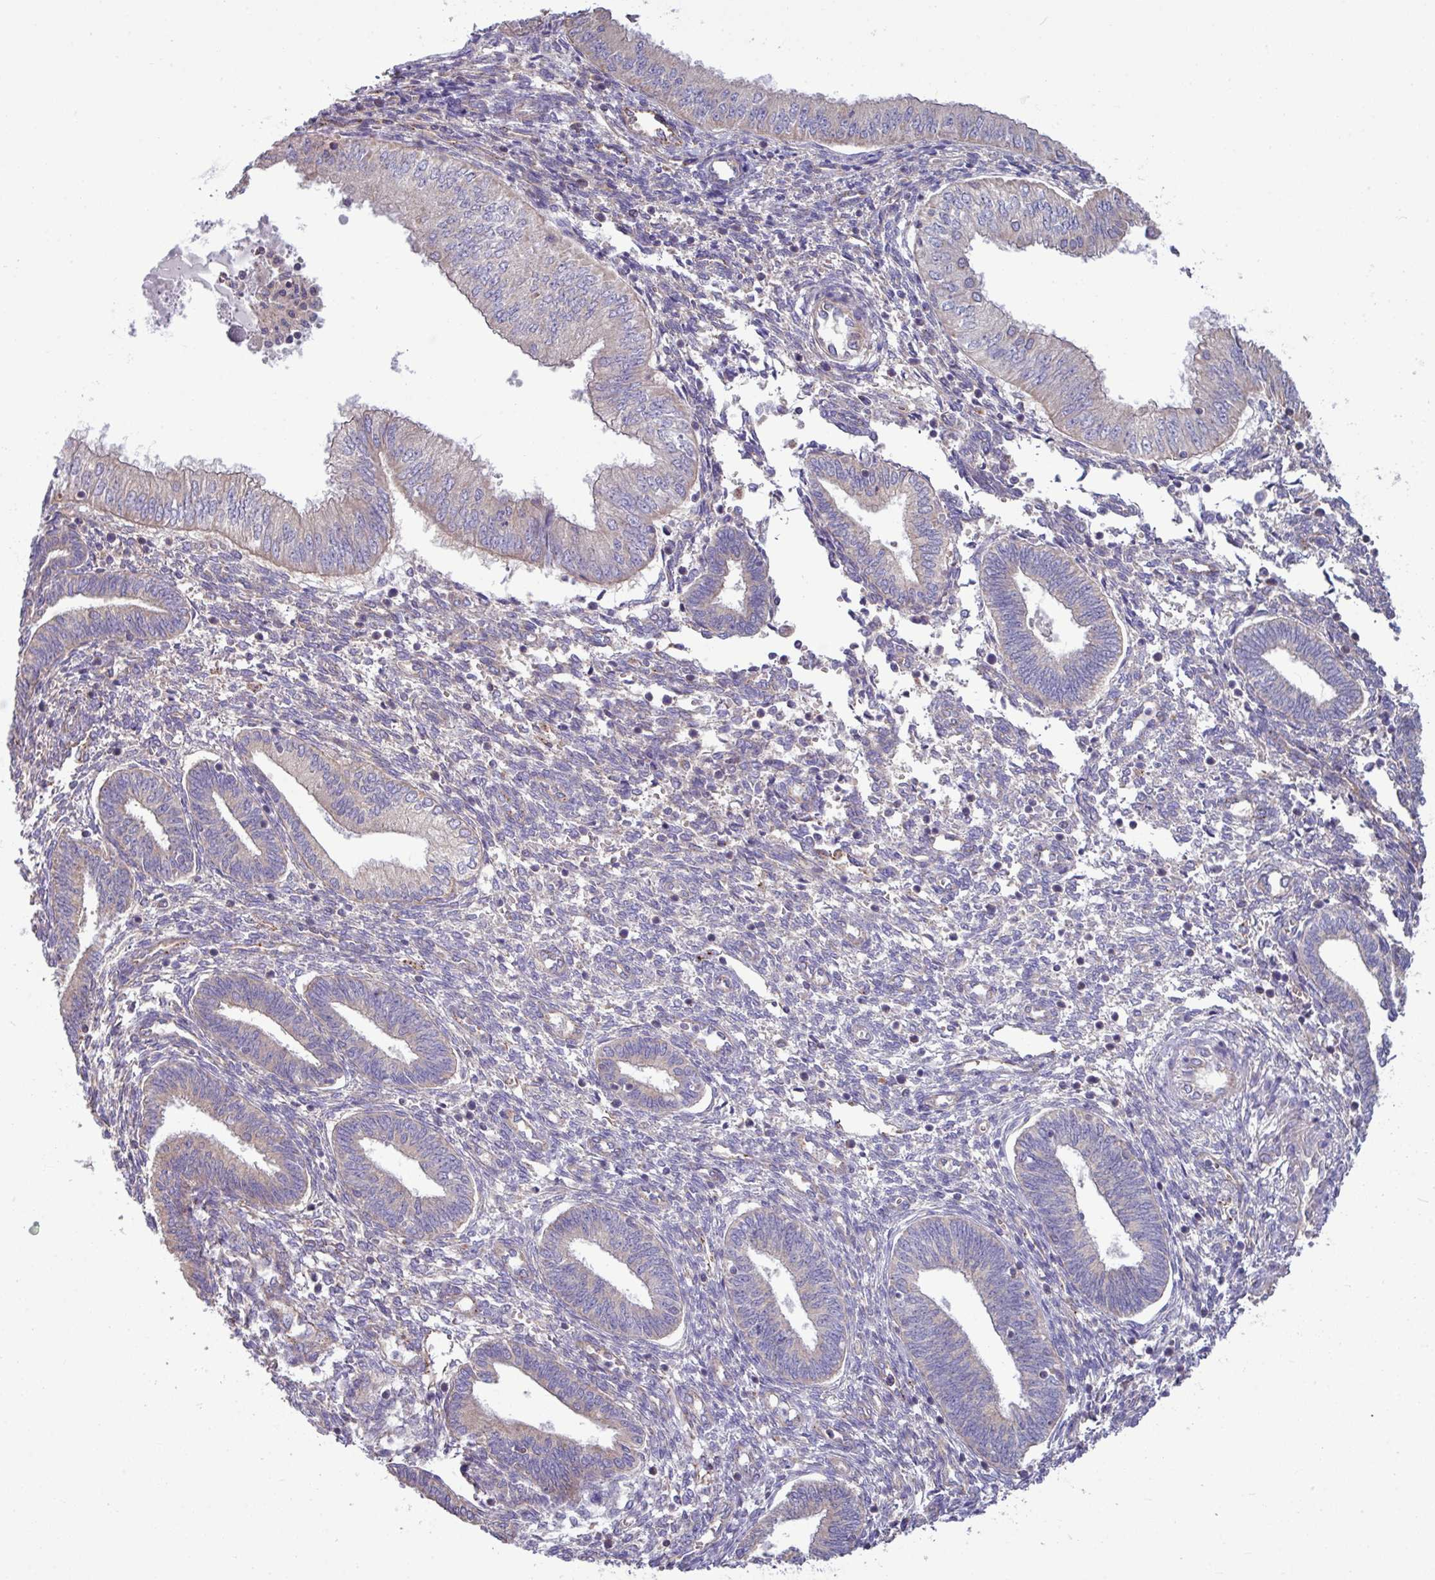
{"staining": {"intensity": "weak", "quantity": "<25%", "location": "cytoplasmic/membranous"}, "tissue": "endometrial cancer", "cell_type": "Tumor cells", "image_type": "cancer", "snomed": [{"axis": "morphology", "description": "Normal tissue, NOS"}, {"axis": "morphology", "description": "Adenocarcinoma, NOS"}, {"axis": "topography", "description": "Endometrium"}], "caption": "Tumor cells show no significant protein positivity in endometrial adenocarcinoma. Brightfield microscopy of immunohistochemistry stained with DAB (3,3'-diaminobenzidine) (brown) and hematoxylin (blue), captured at high magnification.", "gene": "PPM1J", "patient": {"sex": "female", "age": 53}}